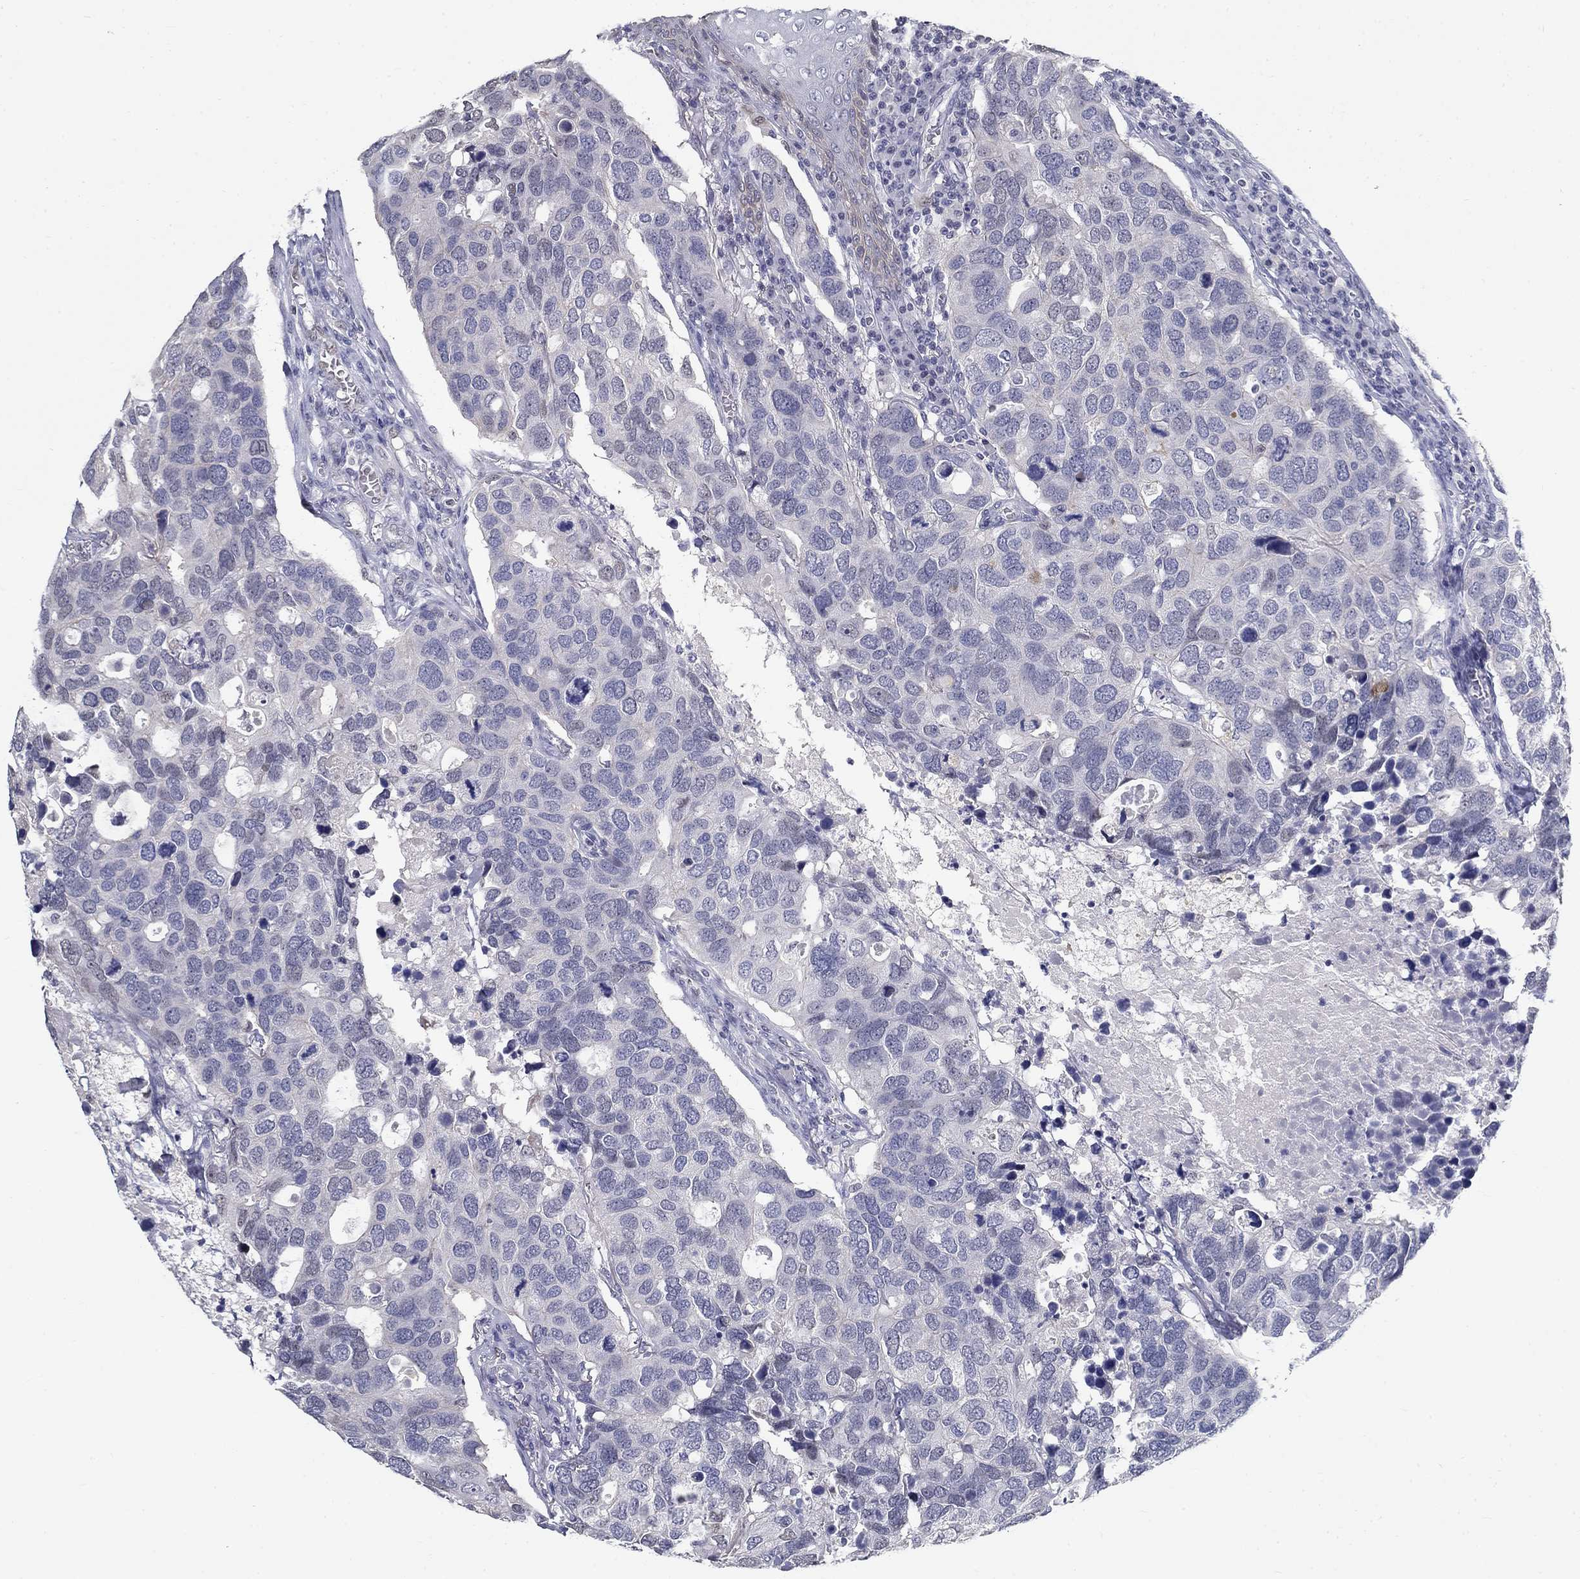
{"staining": {"intensity": "negative", "quantity": "none", "location": "none"}, "tissue": "breast cancer", "cell_type": "Tumor cells", "image_type": "cancer", "snomed": [{"axis": "morphology", "description": "Duct carcinoma"}, {"axis": "topography", "description": "Breast"}], "caption": "Immunohistochemistry of human breast cancer displays no staining in tumor cells. The staining was performed using DAB (3,3'-diaminobenzidine) to visualize the protein expression in brown, while the nuclei were stained in blue with hematoxylin (Magnification: 20x).", "gene": "GUCA1A", "patient": {"sex": "female", "age": 83}}